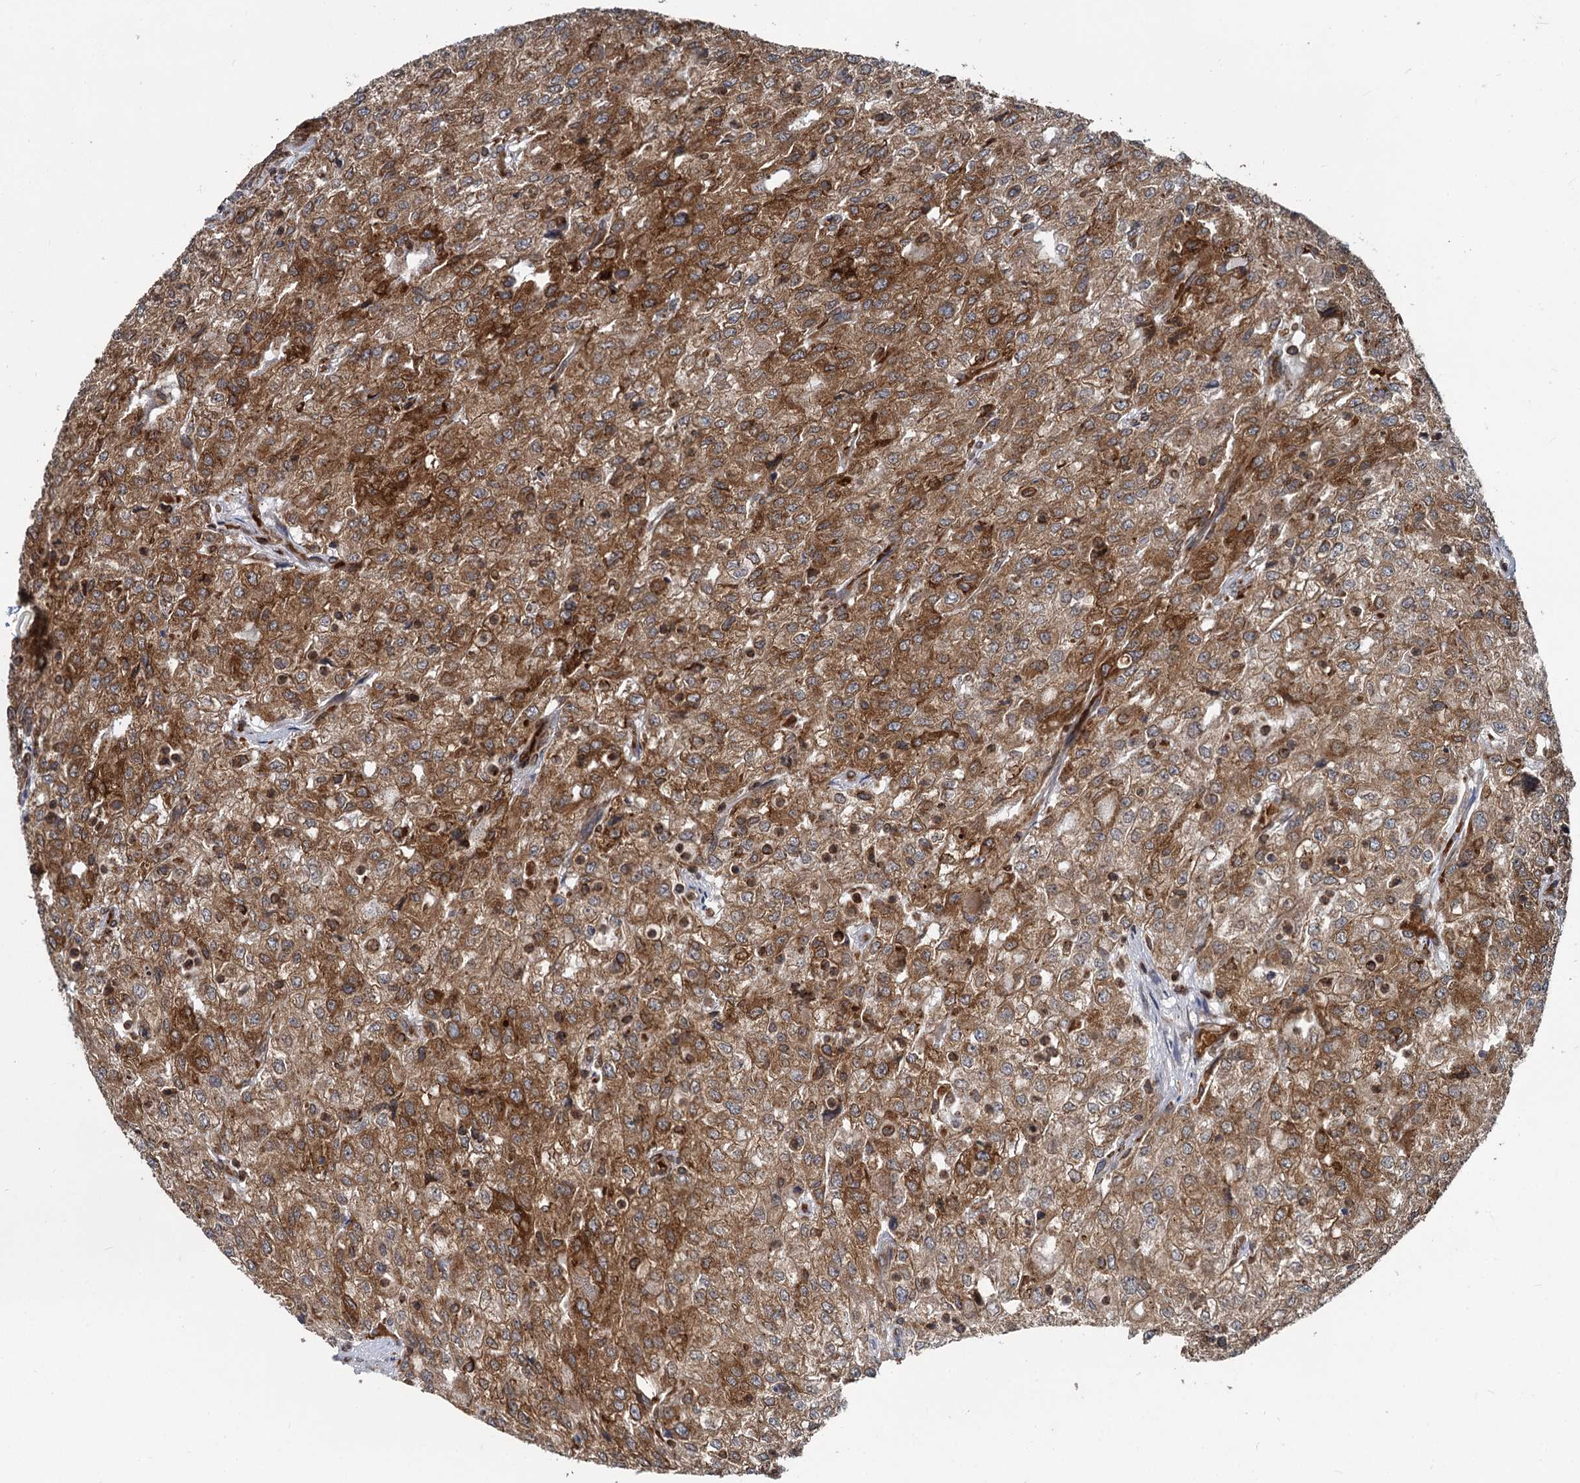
{"staining": {"intensity": "strong", "quantity": ">75%", "location": "cytoplasmic/membranous"}, "tissue": "renal cancer", "cell_type": "Tumor cells", "image_type": "cancer", "snomed": [{"axis": "morphology", "description": "Adenocarcinoma, NOS"}, {"axis": "topography", "description": "Kidney"}], "caption": "A photomicrograph of human adenocarcinoma (renal) stained for a protein demonstrates strong cytoplasmic/membranous brown staining in tumor cells. (Brightfield microscopy of DAB IHC at high magnification).", "gene": "STIM1", "patient": {"sex": "female", "age": 54}}